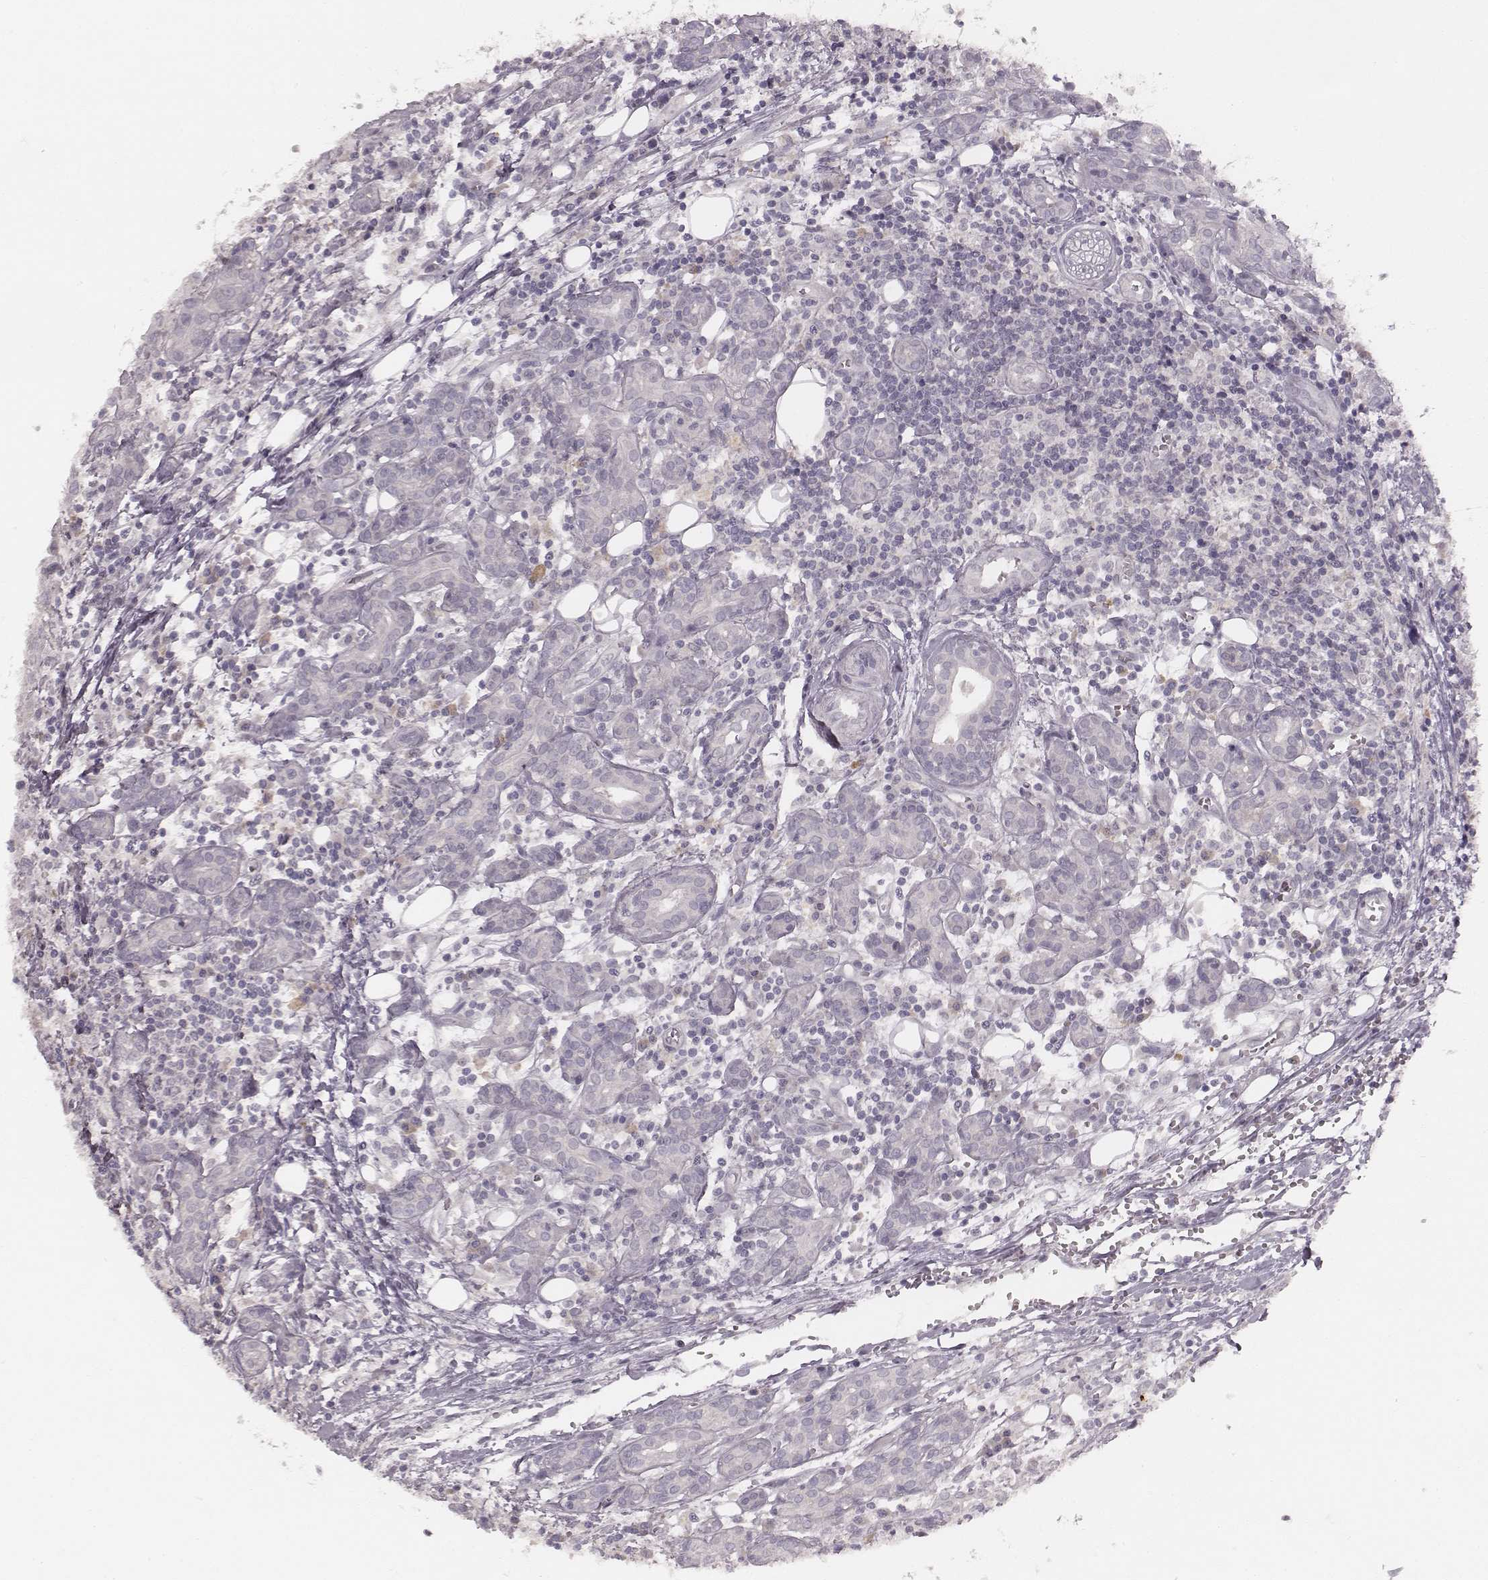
{"staining": {"intensity": "negative", "quantity": "none", "location": "none"}, "tissue": "head and neck cancer", "cell_type": "Tumor cells", "image_type": "cancer", "snomed": [{"axis": "morphology", "description": "Adenocarcinoma, NOS"}, {"axis": "topography", "description": "Head-Neck"}], "caption": "Photomicrograph shows no significant protein expression in tumor cells of head and neck adenocarcinoma.", "gene": "LY6K", "patient": {"sex": "male", "age": 76}}